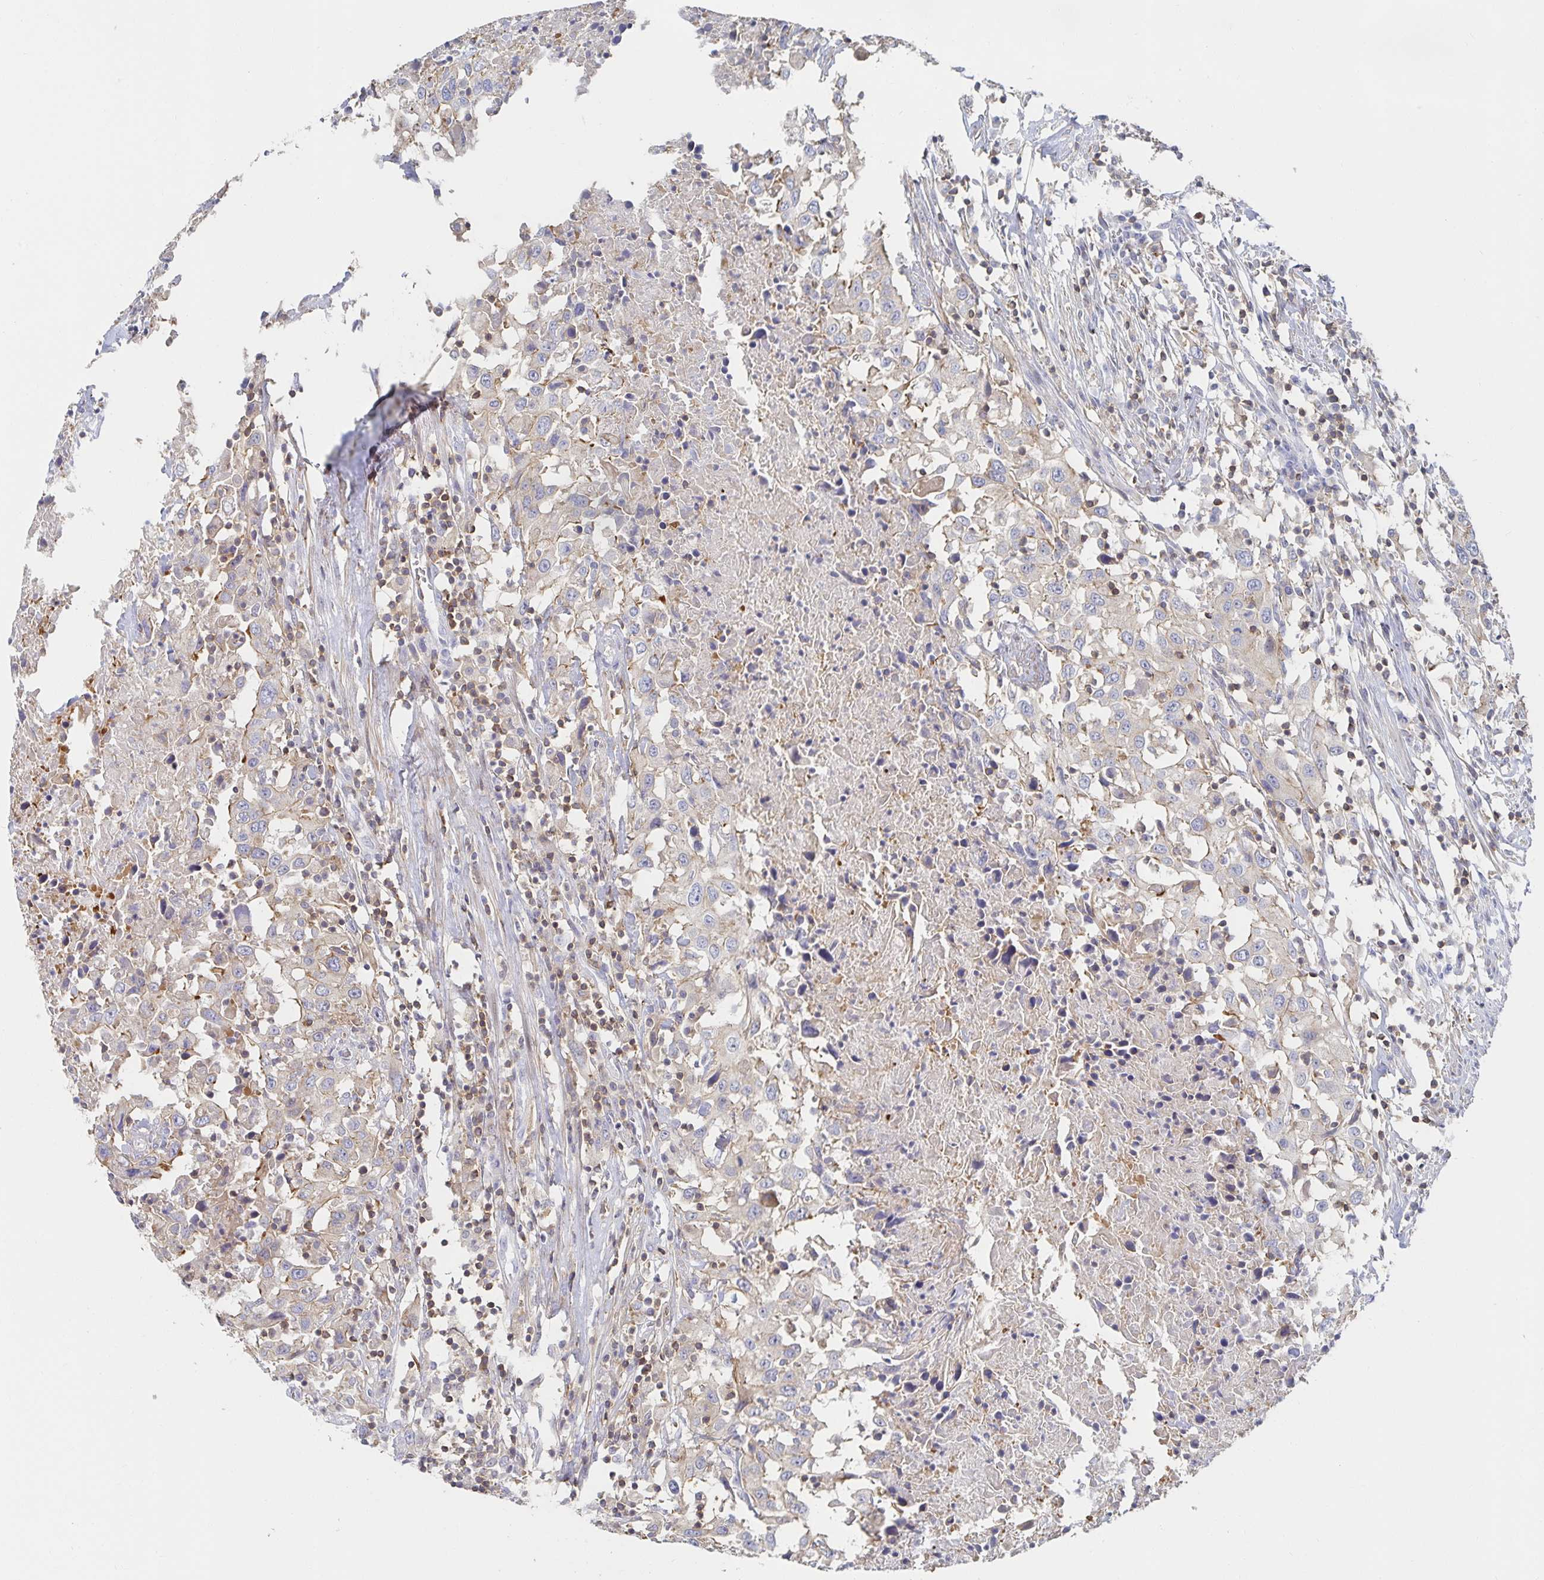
{"staining": {"intensity": "weak", "quantity": "<25%", "location": "cytoplasmic/membranous"}, "tissue": "urothelial cancer", "cell_type": "Tumor cells", "image_type": "cancer", "snomed": [{"axis": "morphology", "description": "Urothelial carcinoma, High grade"}, {"axis": "topography", "description": "Urinary bladder"}], "caption": "The photomicrograph reveals no staining of tumor cells in high-grade urothelial carcinoma. The staining is performed using DAB brown chromogen with nuclei counter-stained in using hematoxylin.", "gene": "PIK3CD", "patient": {"sex": "male", "age": 61}}